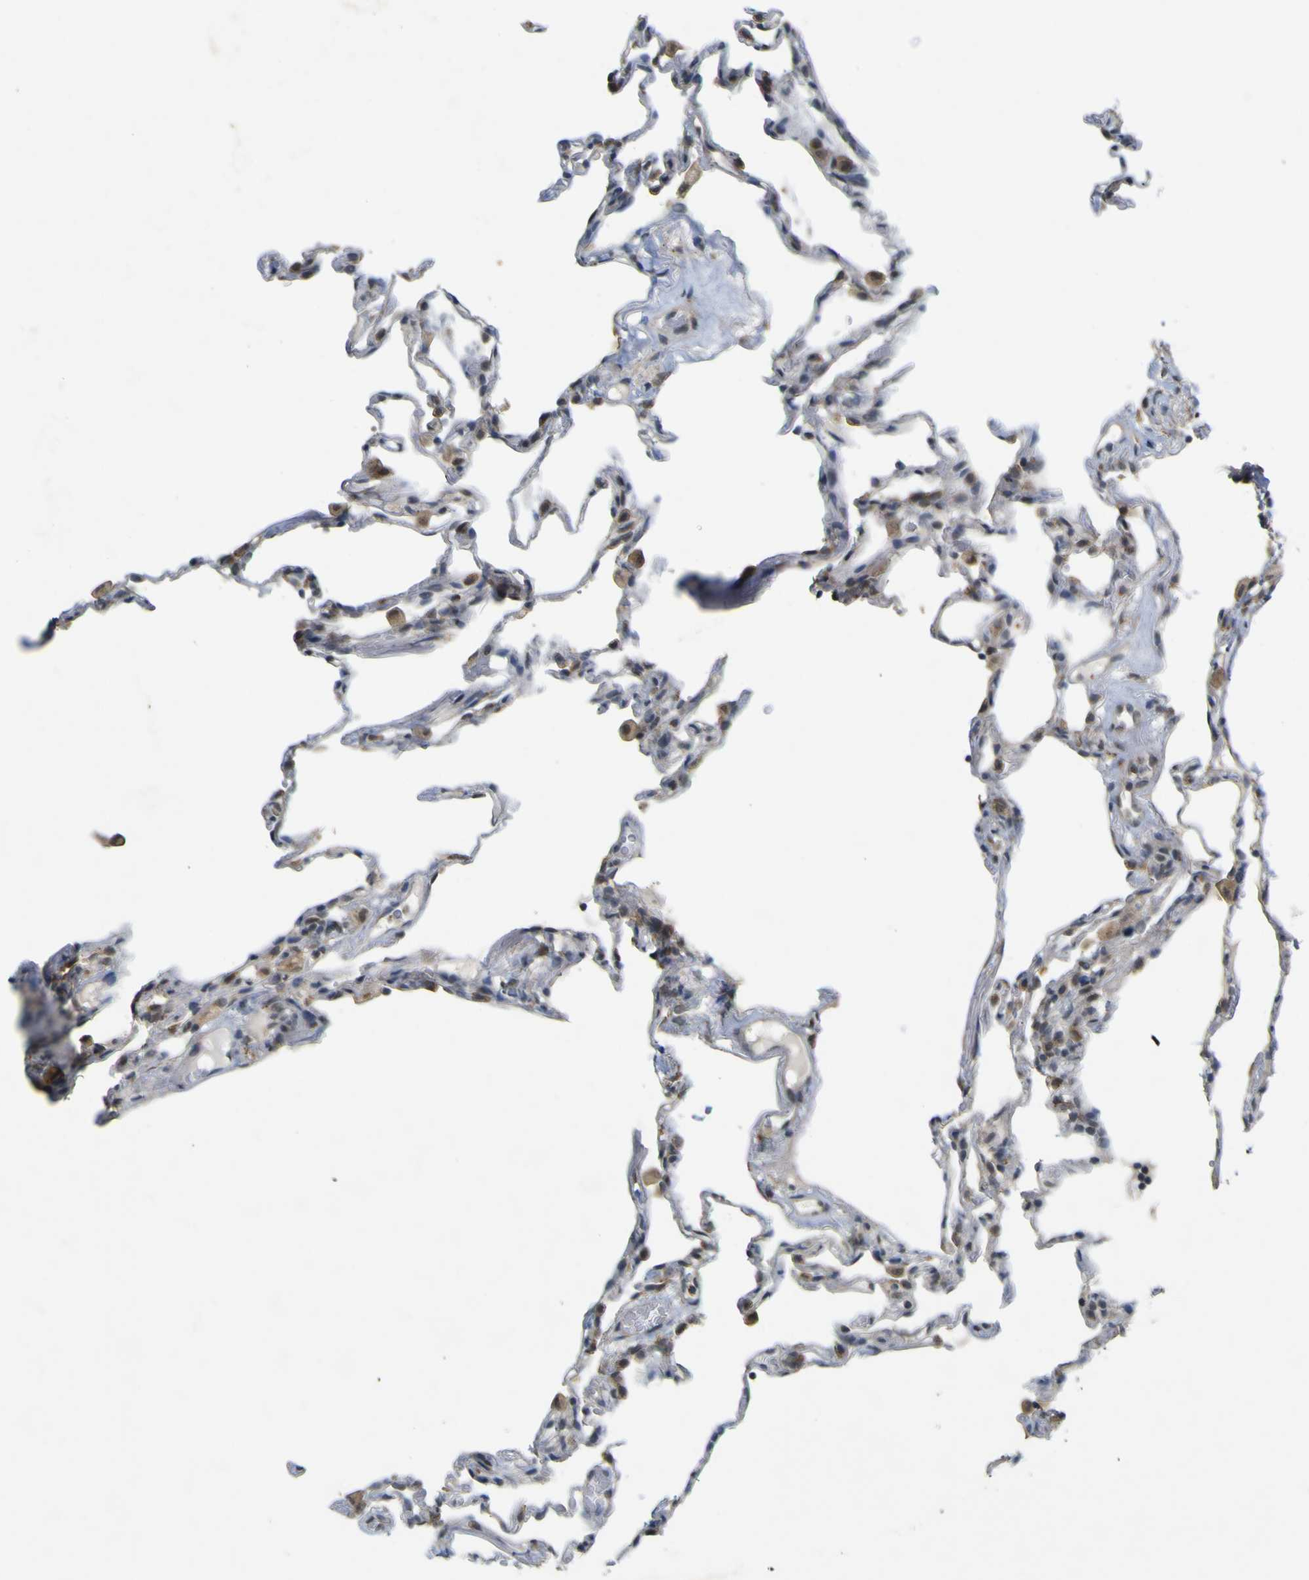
{"staining": {"intensity": "weak", "quantity": "<25%", "location": "cytoplasmic/membranous"}, "tissue": "lung", "cell_type": "Alveolar cells", "image_type": "normal", "snomed": [{"axis": "morphology", "description": "Normal tissue, NOS"}, {"axis": "topography", "description": "Lung"}], "caption": "This is a micrograph of IHC staining of normal lung, which shows no staining in alveolar cells. Brightfield microscopy of immunohistochemistry stained with DAB (3,3'-diaminobenzidine) (brown) and hematoxylin (blue), captured at high magnification.", "gene": "IGF2R", "patient": {"sex": "male", "age": 59}}